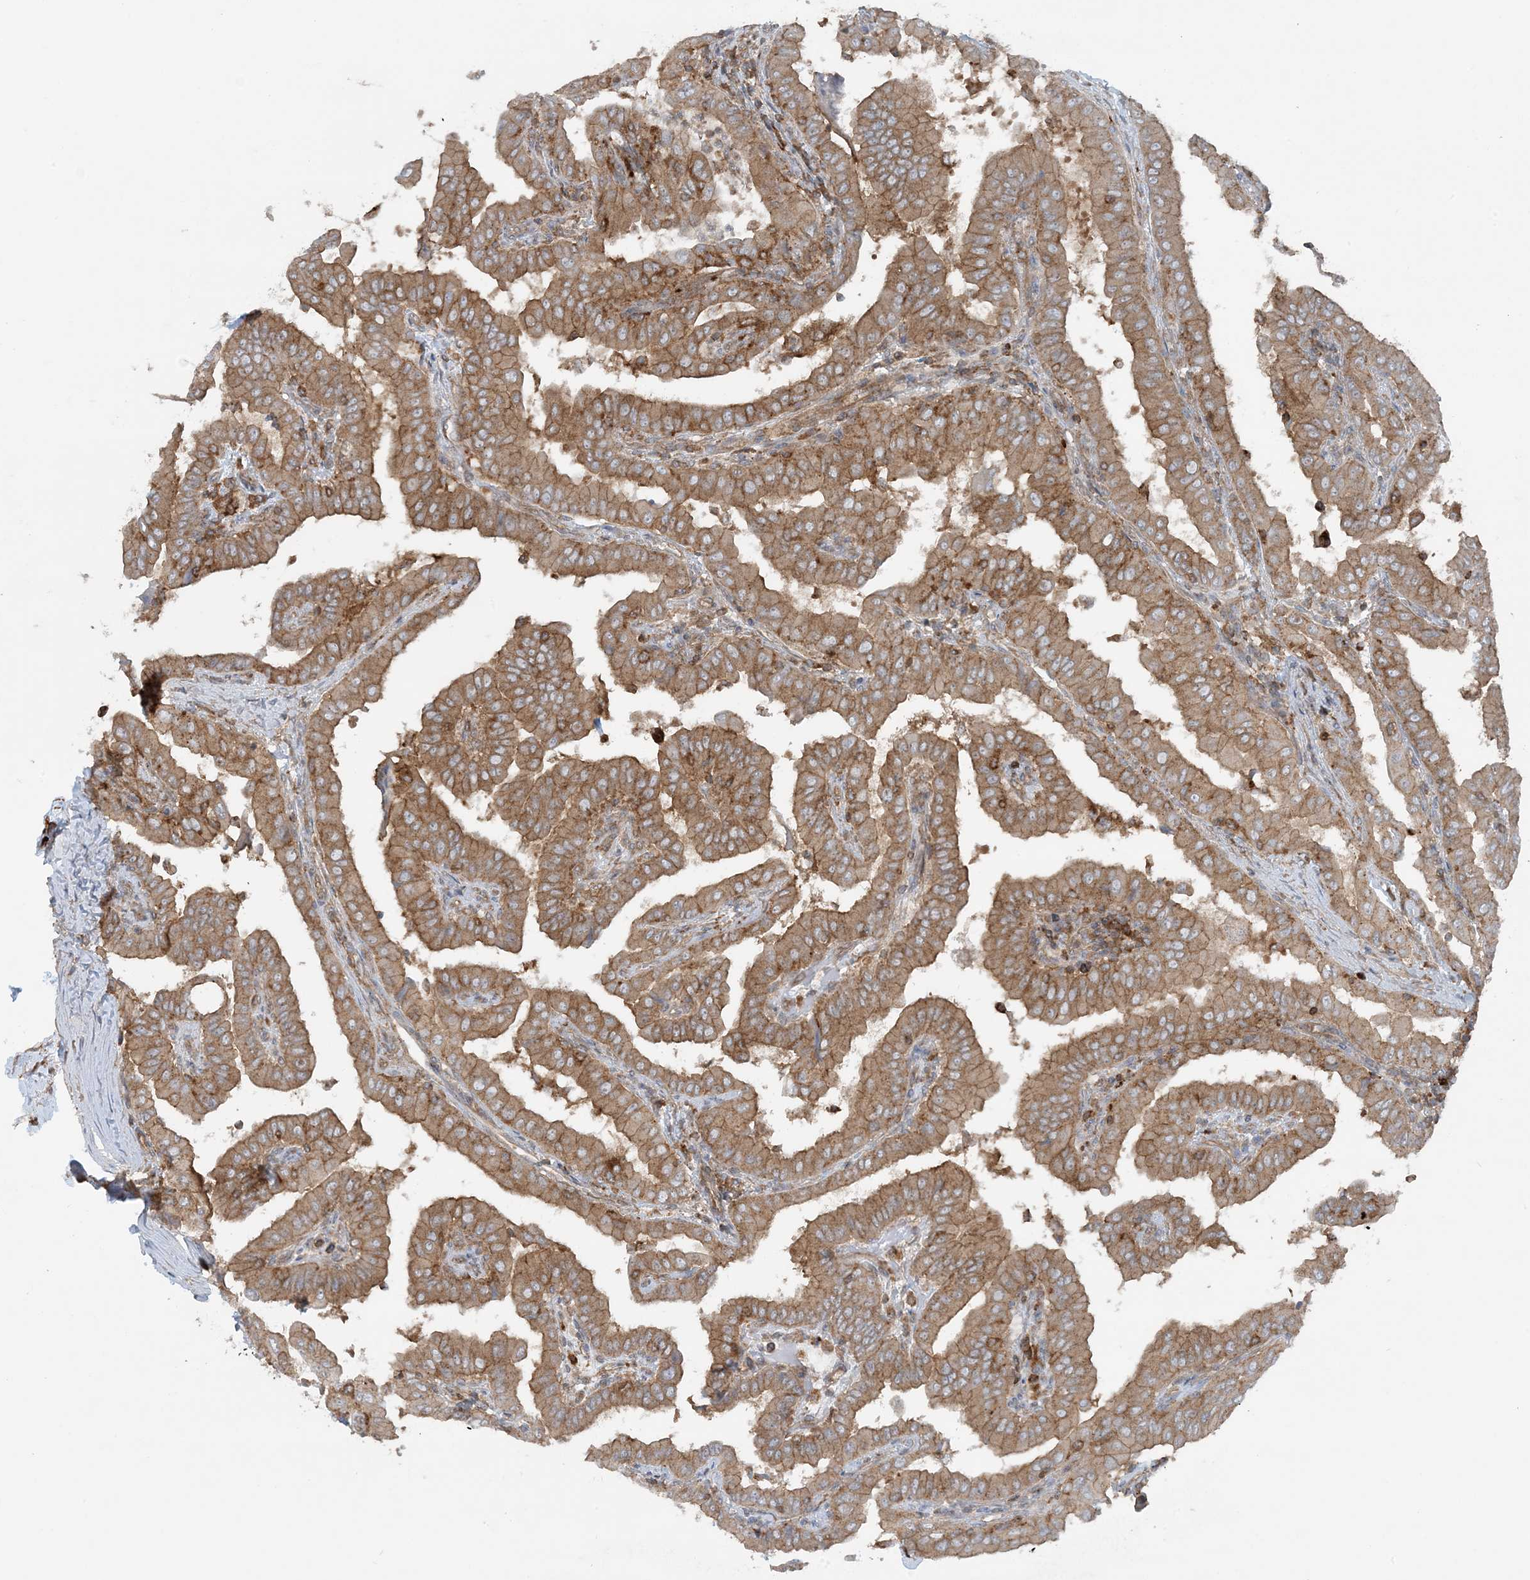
{"staining": {"intensity": "moderate", "quantity": ">75%", "location": "cytoplasmic/membranous"}, "tissue": "thyroid cancer", "cell_type": "Tumor cells", "image_type": "cancer", "snomed": [{"axis": "morphology", "description": "Papillary adenocarcinoma, NOS"}, {"axis": "topography", "description": "Thyroid gland"}], "caption": "Moderate cytoplasmic/membranous staining for a protein is present in approximately >75% of tumor cells of thyroid cancer using immunohistochemistry (IHC).", "gene": "STAM2", "patient": {"sex": "male", "age": 33}}